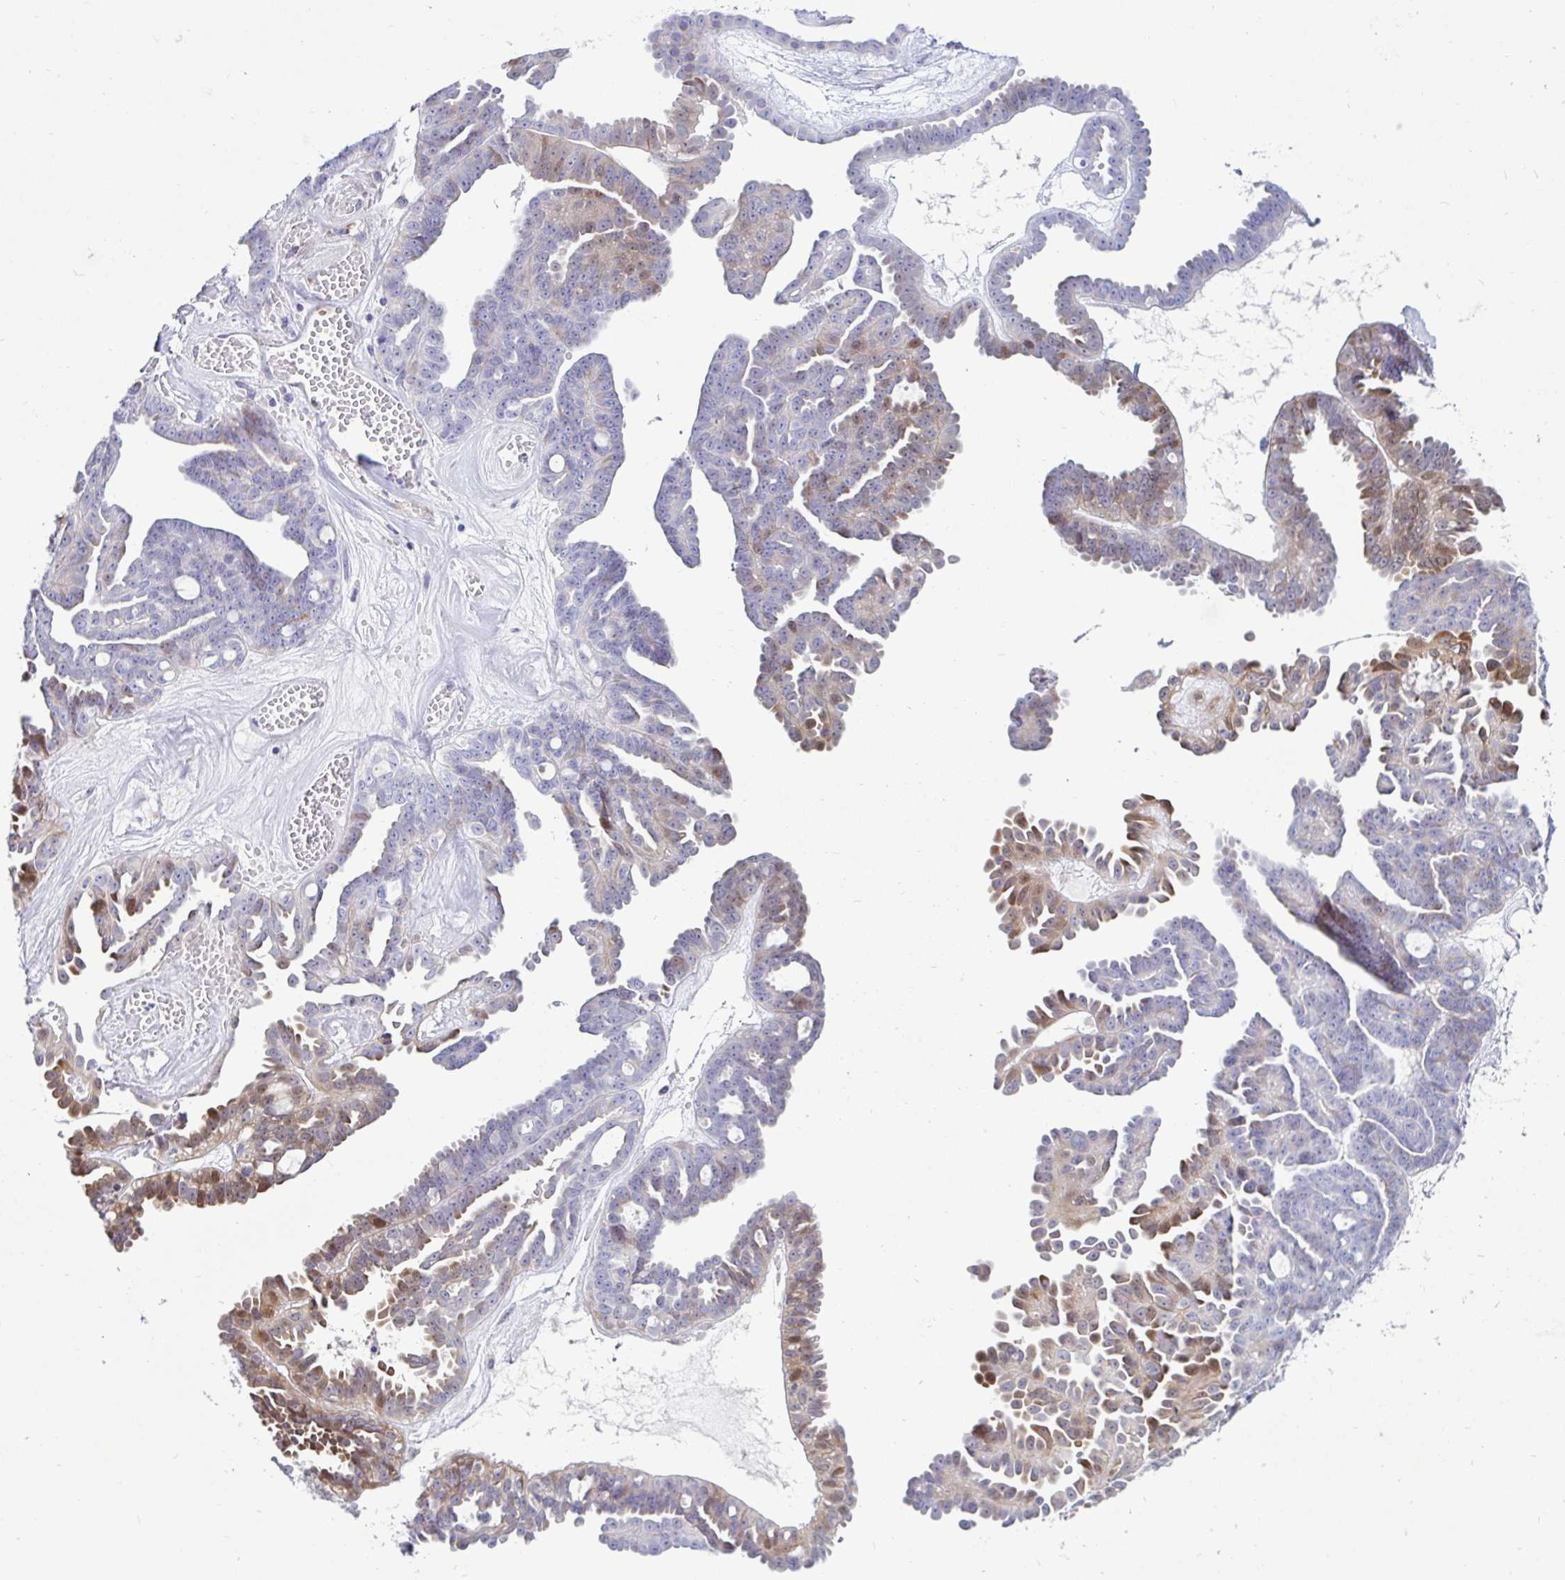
{"staining": {"intensity": "moderate", "quantity": "25%-75%", "location": "cytoplasmic/membranous"}, "tissue": "ovarian cancer", "cell_type": "Tumor cells", "image_type": "cancer", "snomed": [{"axis": "morphology", "description": "Cystadenocarcinoma, serous, NOS"}, {"axis": "topography", "description": "Ovary"}], "caption": "Human ovarian cancer stained with a protein marker shows moderate staining in tumor cells.", "gene": "TFPI2", "patient": {"sex": "female", "age": 71}}